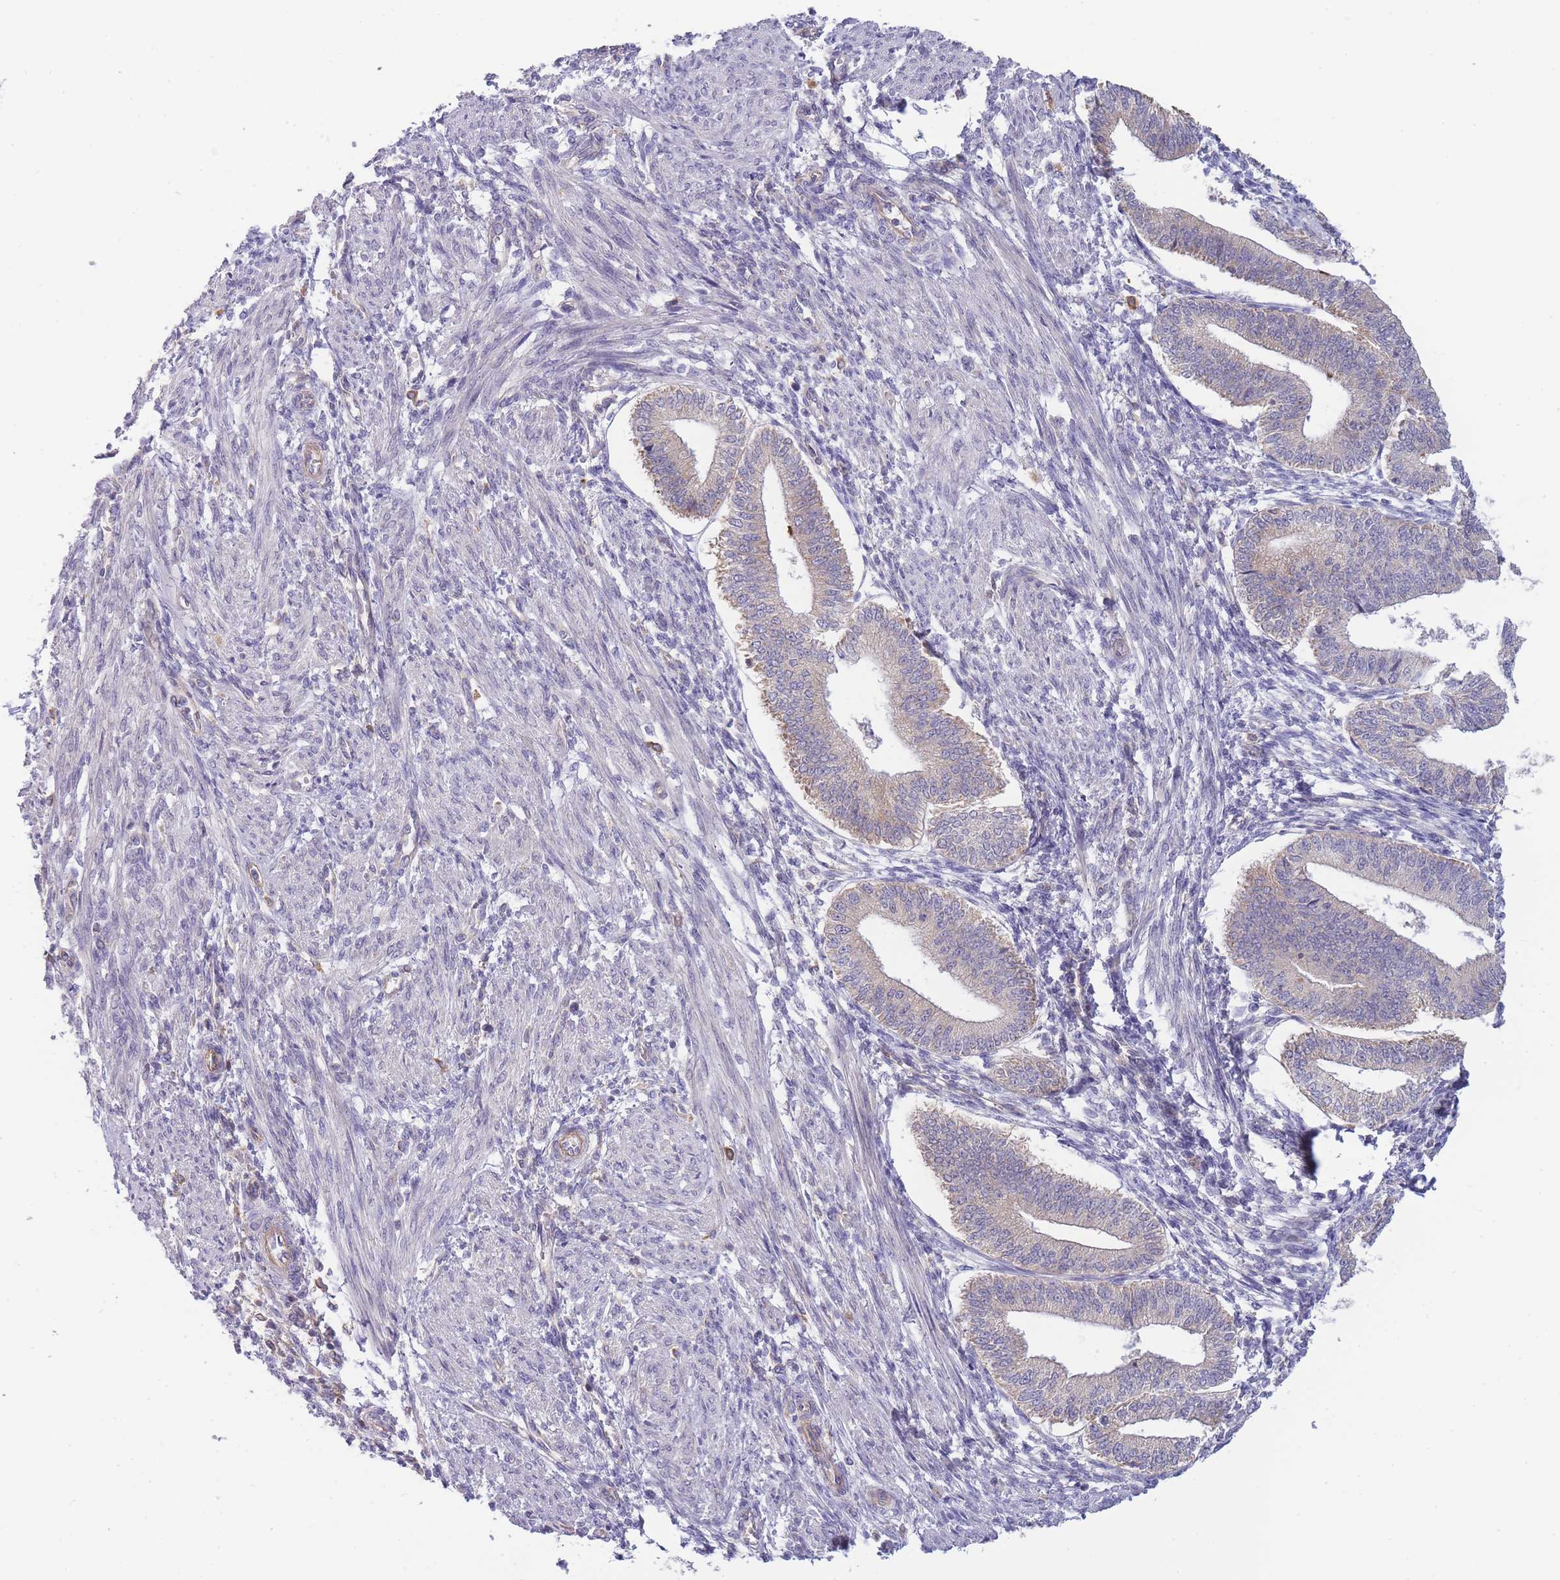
{"staining": {"intensity": "negative", "quantity": "none", "location": "none"}, "tissue": "endometrium", "cell_type": "Cells in endometrial stroma", "image_type": "normal", "snomed": [{"axis": "morphology", "description": "Normal tissue, NOS"}, {"axis": "topography", "description": "Endometrium"}], "caption": "The histopathology image demonstrates no significant staining in cells in endometrial stroma of endometrium.", "gene": "NDUFAF5", "patient": {"sex": "female", "age": 34}}